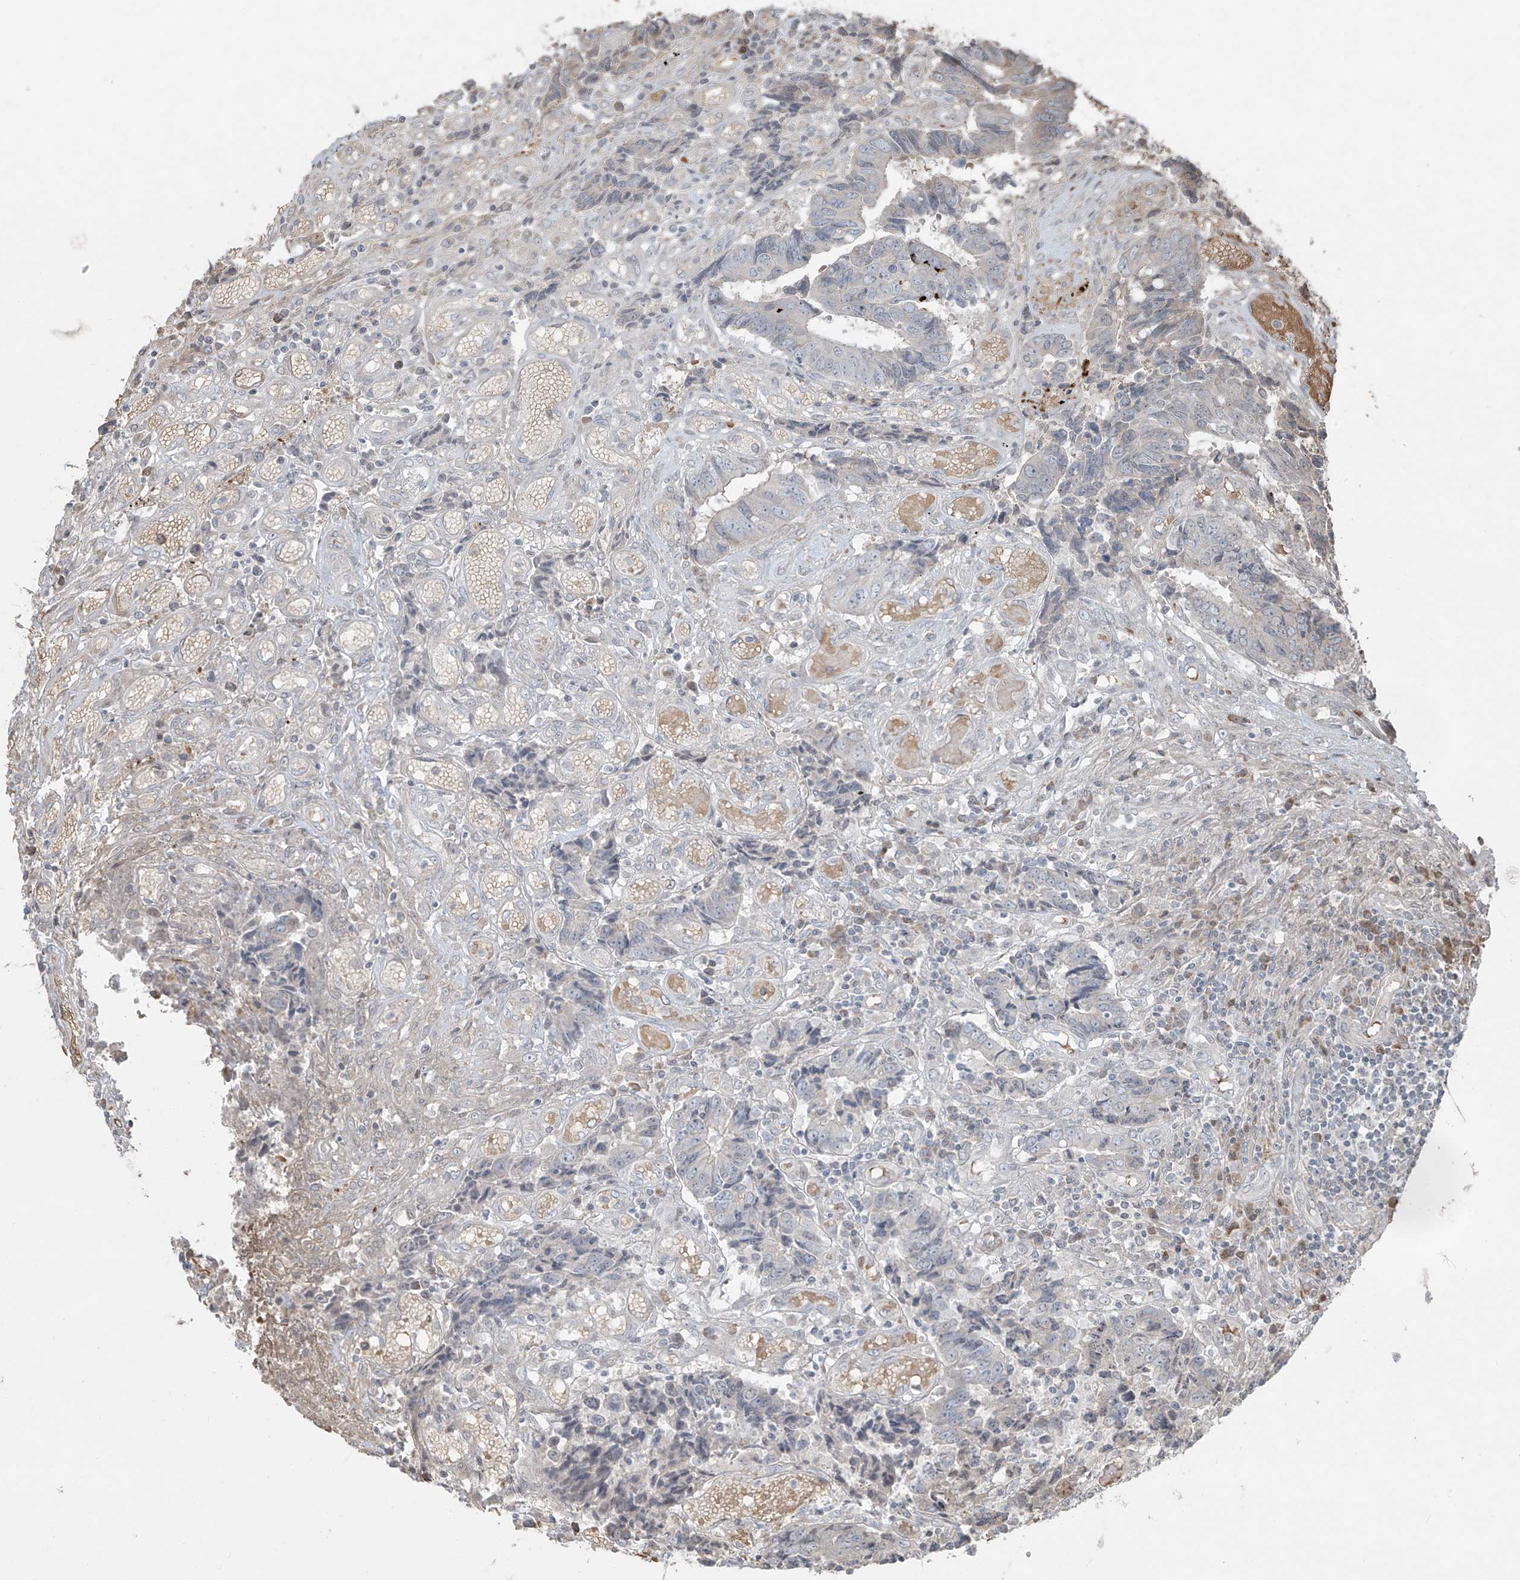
{"staining": {"intensity": "negative", "quantity": "none", "location": "none"}, "tissue": "colorectal cancer", "cell_type": "Tumor cells", "image_type": "cancer", "snomed": [{"axis": "morphology", "description": "Adenocarcinoma, NOS"}, {"axis": "topography", "description": "Rectum"}], "caption": "Immunohistochemistry (IHC) of human adenocarcinoma (colorectal) demonstrates no staining in tumor cells.", "gene": "TTC22", "patient": {"sex": "male", "age": 84}}